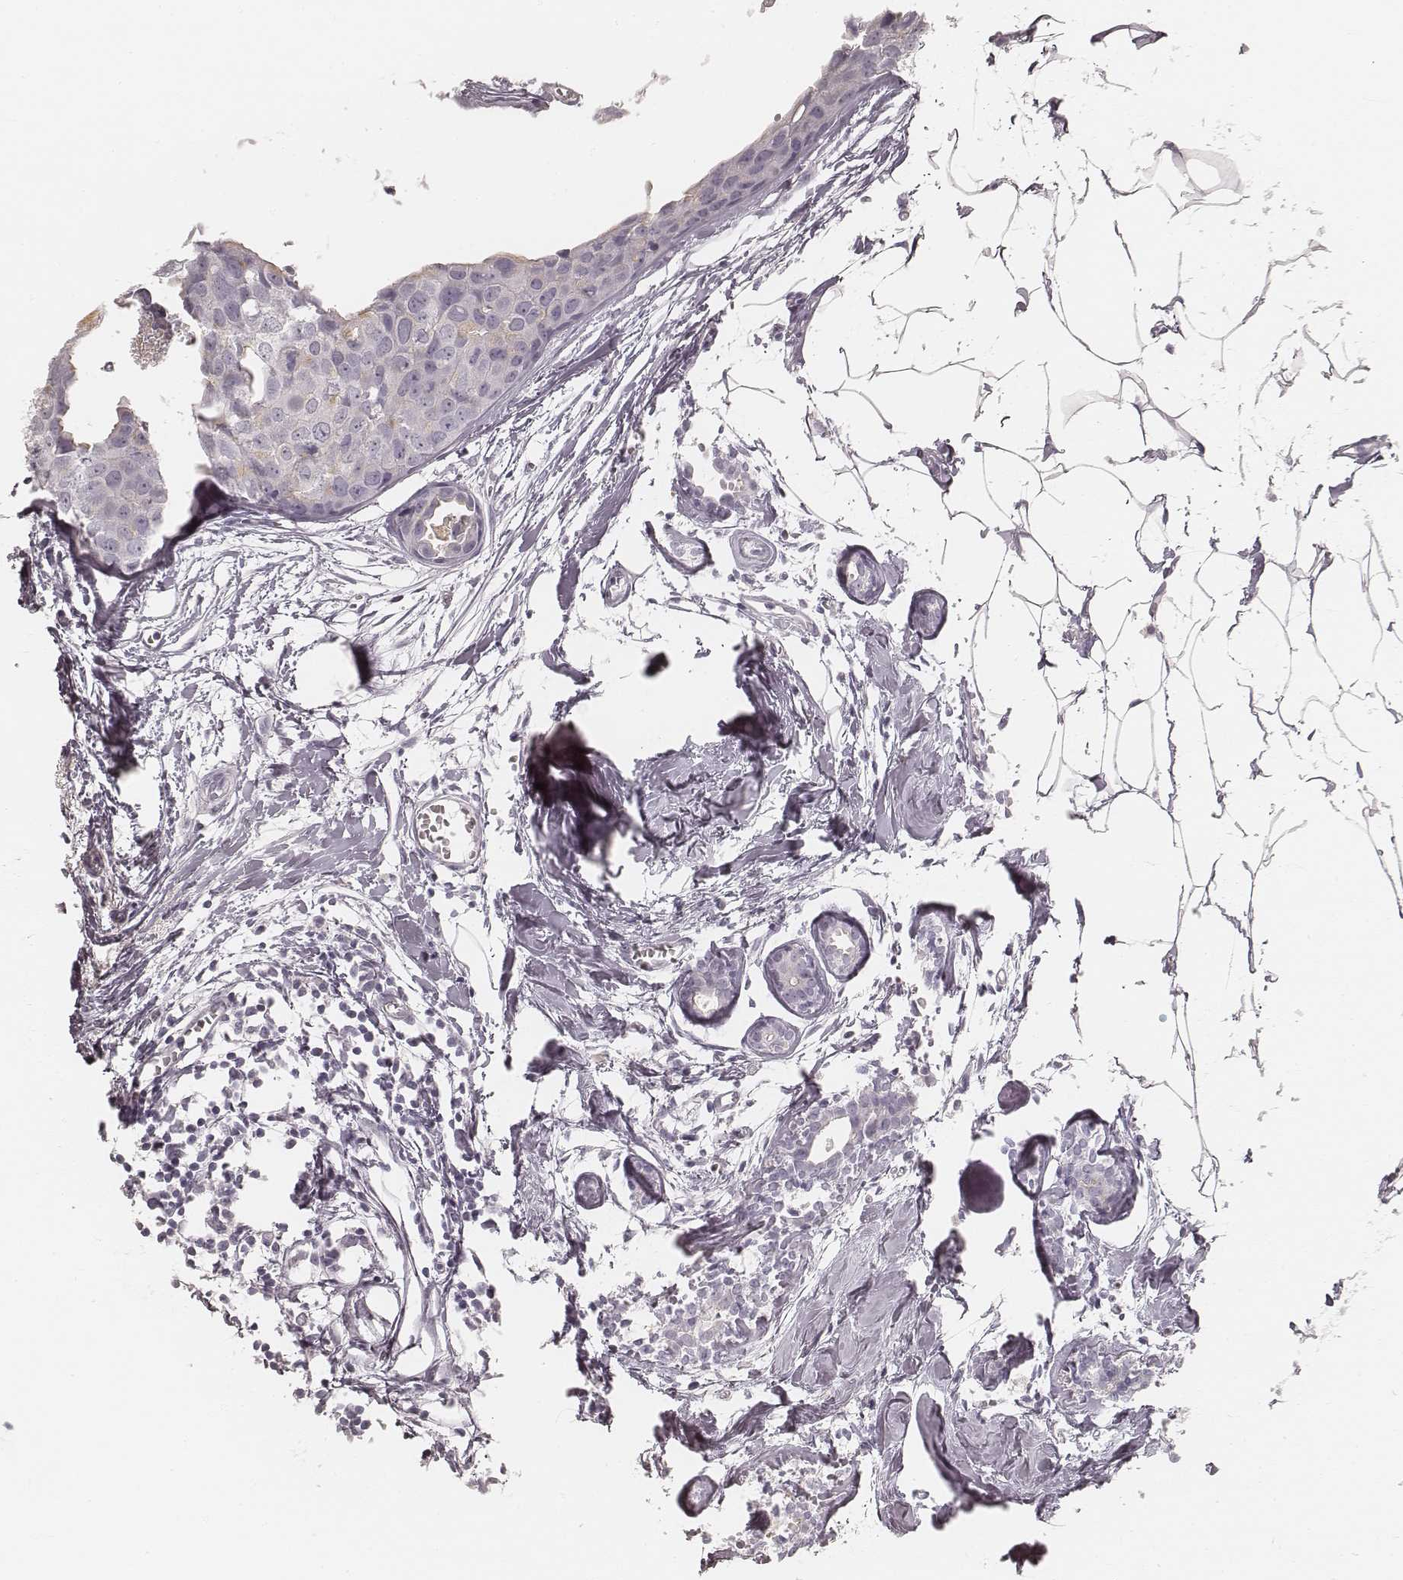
{"staining": {"intensity": "negative", "quantity": "none", "location": "none"}, "tissue": "breast cancer", "cell_type": "Tumor cells", "image_type": "cancer", "snomed": [{"axis": "morphology", "description": "Duct carcinoma"}, {"axis": "topography", "description": "Breast"}], "caption": "An IHC image of breast cancer (intraductal carcinoma) is shown. There is no staining in tumor cells of breast cancer (intraductal carcinoma).", "gene": "HNF4G", "patient": {"sex": "female", "age": 38}}